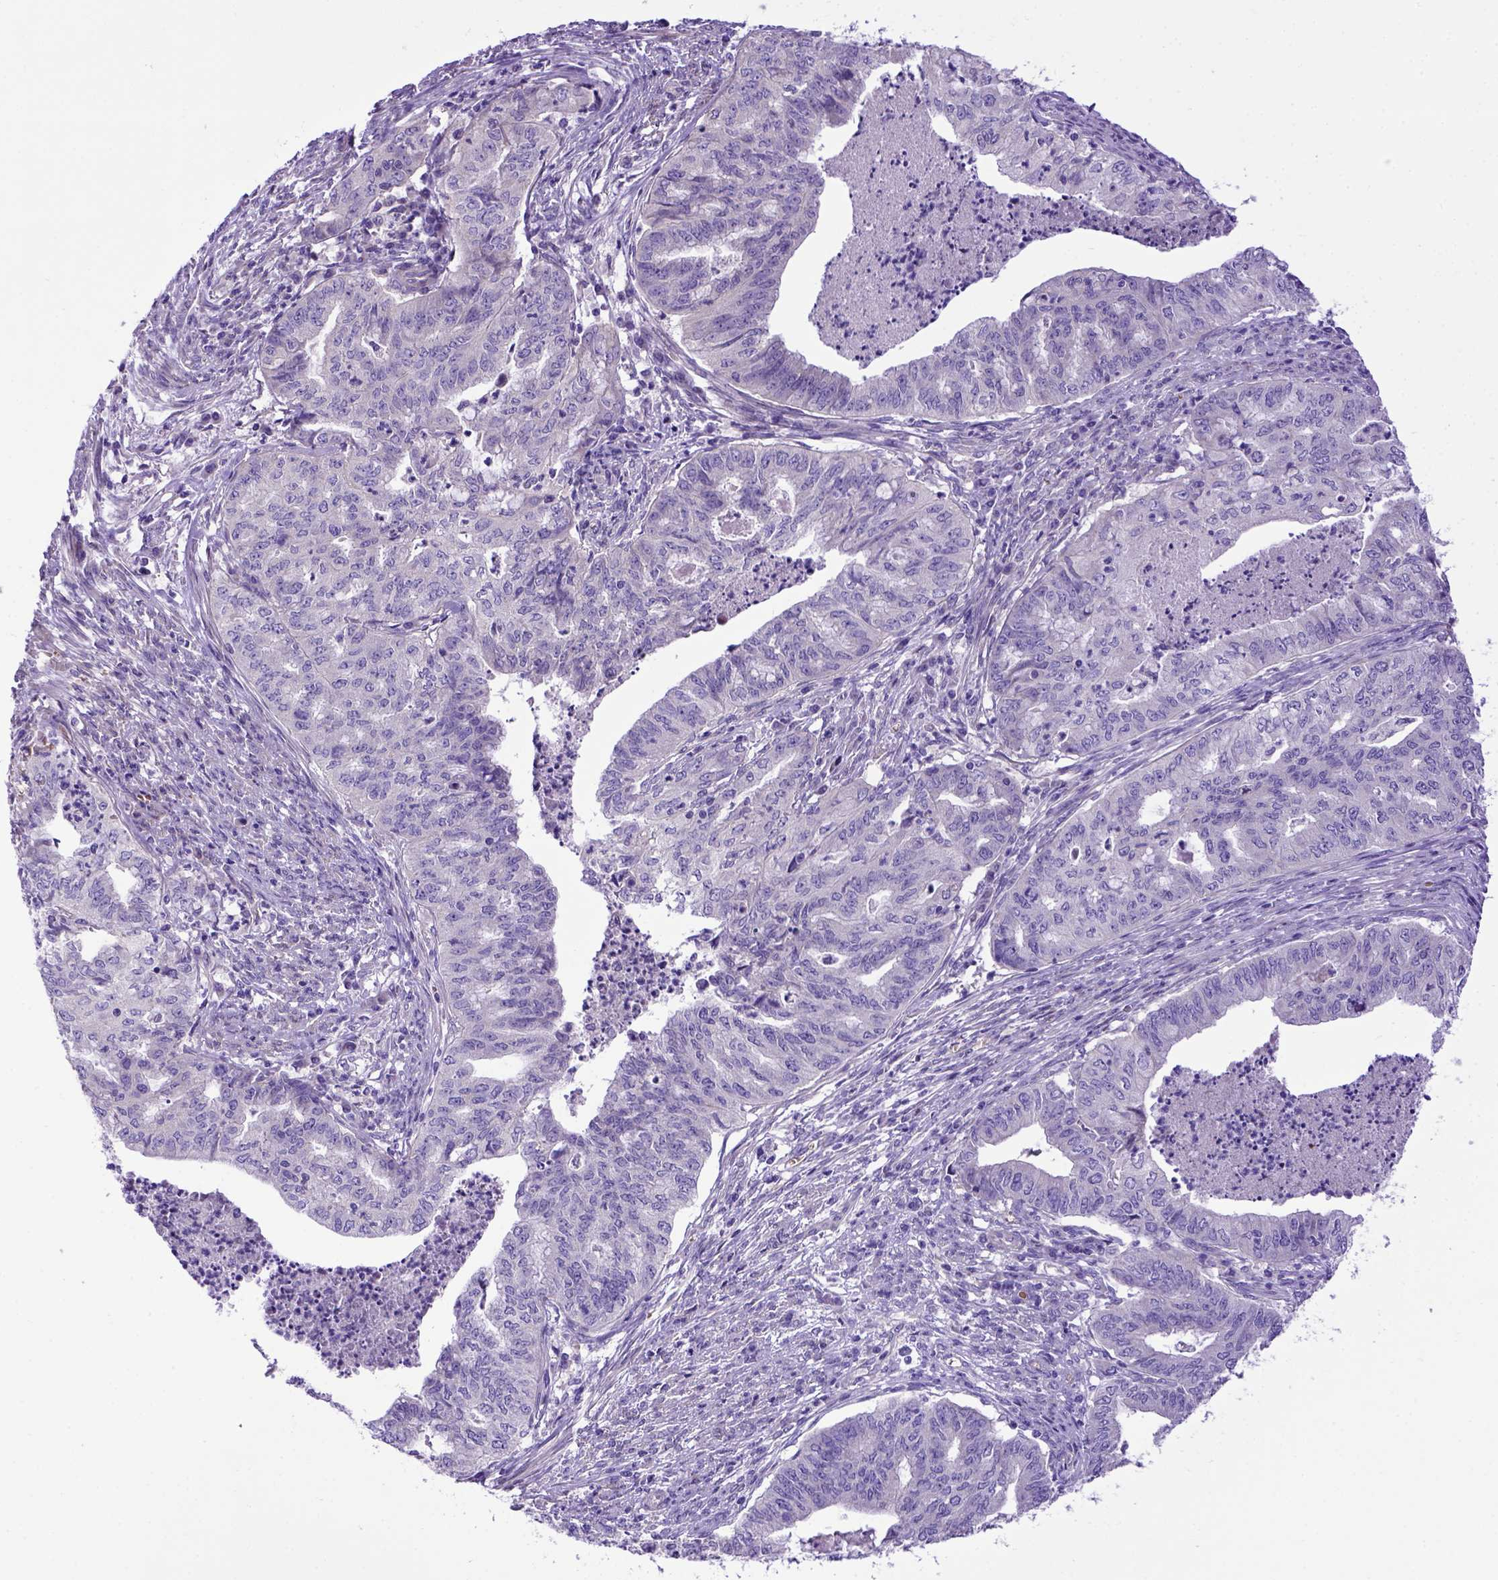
{"staining": {"intensity": "negative", "quantity": "none", "location": "none"}, "tissue": "endometrial cancer", "cell_type": "Tumor cells", "image_type": "cancer", "snomed": [{"axis": "morphology", "description": "Adenocarcinoma, NOS"}, {"axis": "topography", "description": "Endometrium"}], "caption": "IHC photomicrograph of neoplastic tissue: human endometrial adenocarcinoma stained with DAB shows no significant protein staining in tumor cells.", "gene": "ADAM12", "patient": {"sex": "female", "age": 79}}